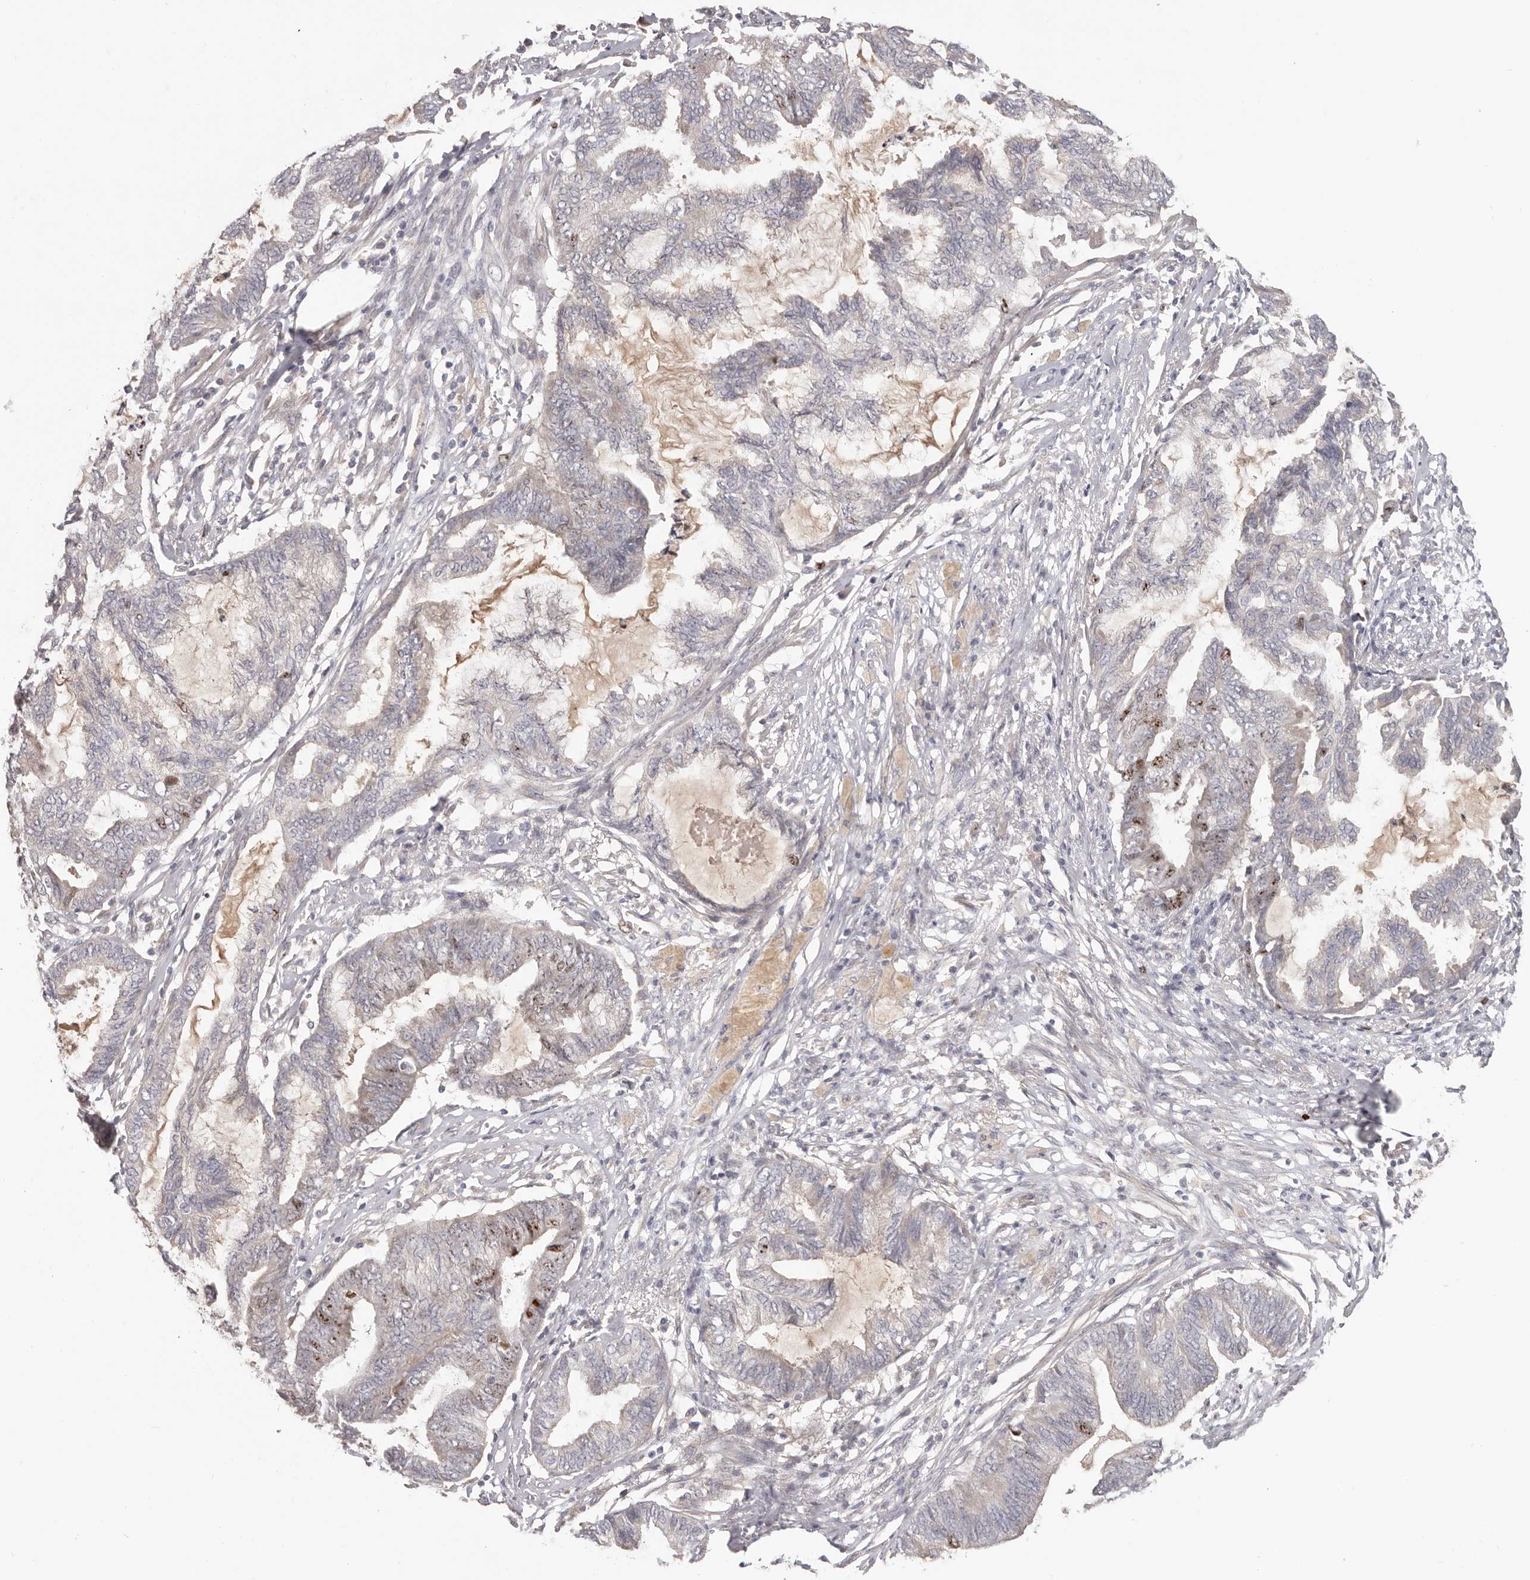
{"staining": {"intensity": "moderate", "quantity": "<25%", "location": "nuclear"}, "tissue": "endometrial cancer", "cell_type": "Tumor cells", "image_type": "cancer", "snomed": [{"axis": "morphology", "description": "Adenocarcinoma, NOS"}, {"axis": "topography", "description": "Endometrium"}], "caption": "An image of endometrial adenocarcinoma stained for a protein shows moderate nuclear brown staining in tumor cells.", "gene": "CCDC190", "patient": {"sex": "female", "age": 86}}